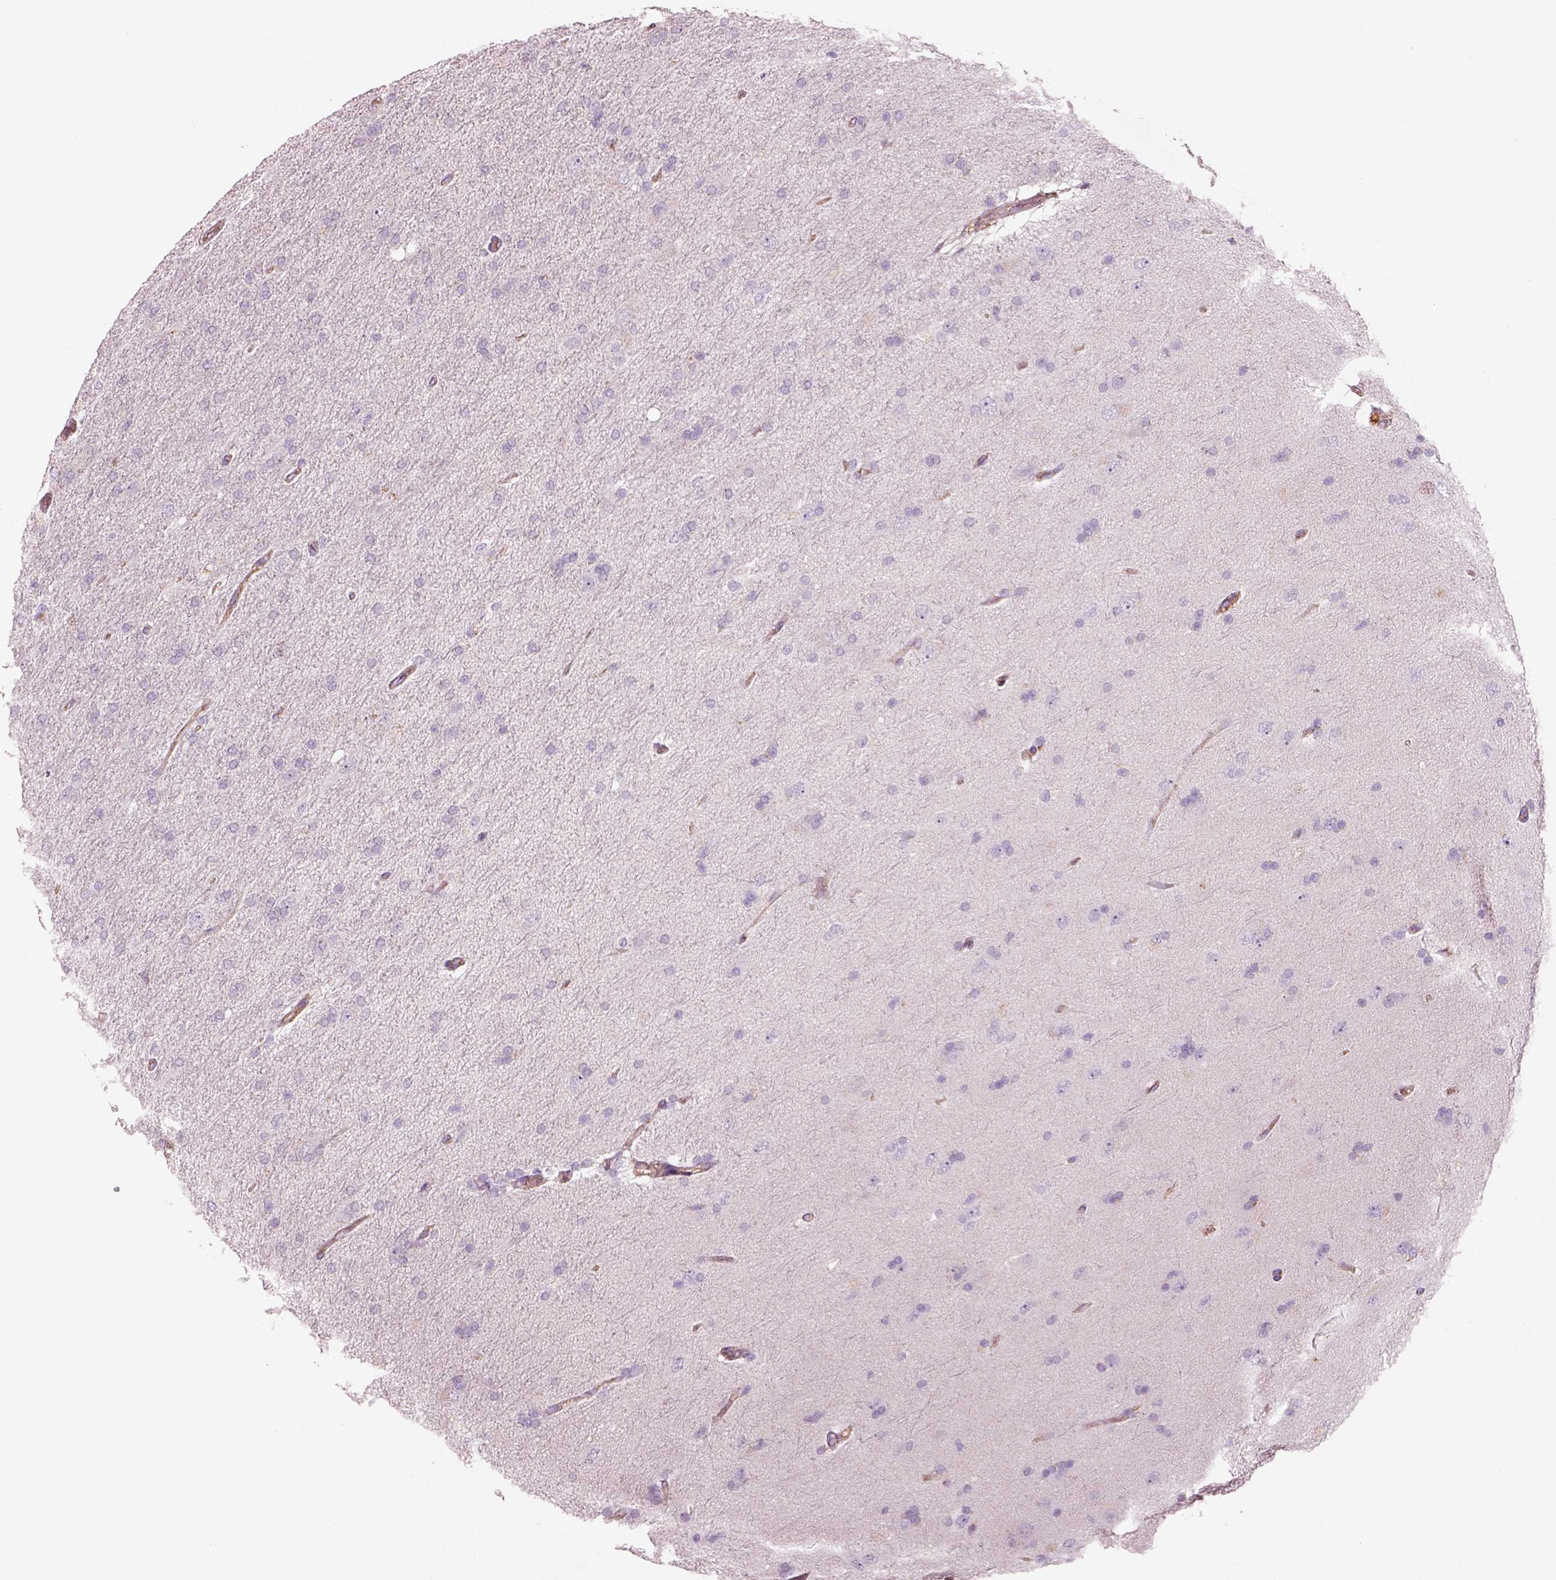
{"staining": {"intensity": "negative", "quantity": "none", "location": "none"}, "tissue": "glioma", "cell_type": "Tumor cells", "image_type": "cancer", "snomed": [{"axis": "morphology", "description": "Glioma, malignant, High grade"}, {"axis": "topography", "description": "Cerebral cortex"}], "caption": "A photomicrograph of human malignant high-grade glioma is negative for staining in tumor cells. (DAB (3,3'-diaminobenzidine) immunohistochemistry with hematoxylin counter stain).", "gene": "SLC25A24", "patient": {"sex": "male", "age": 70}}